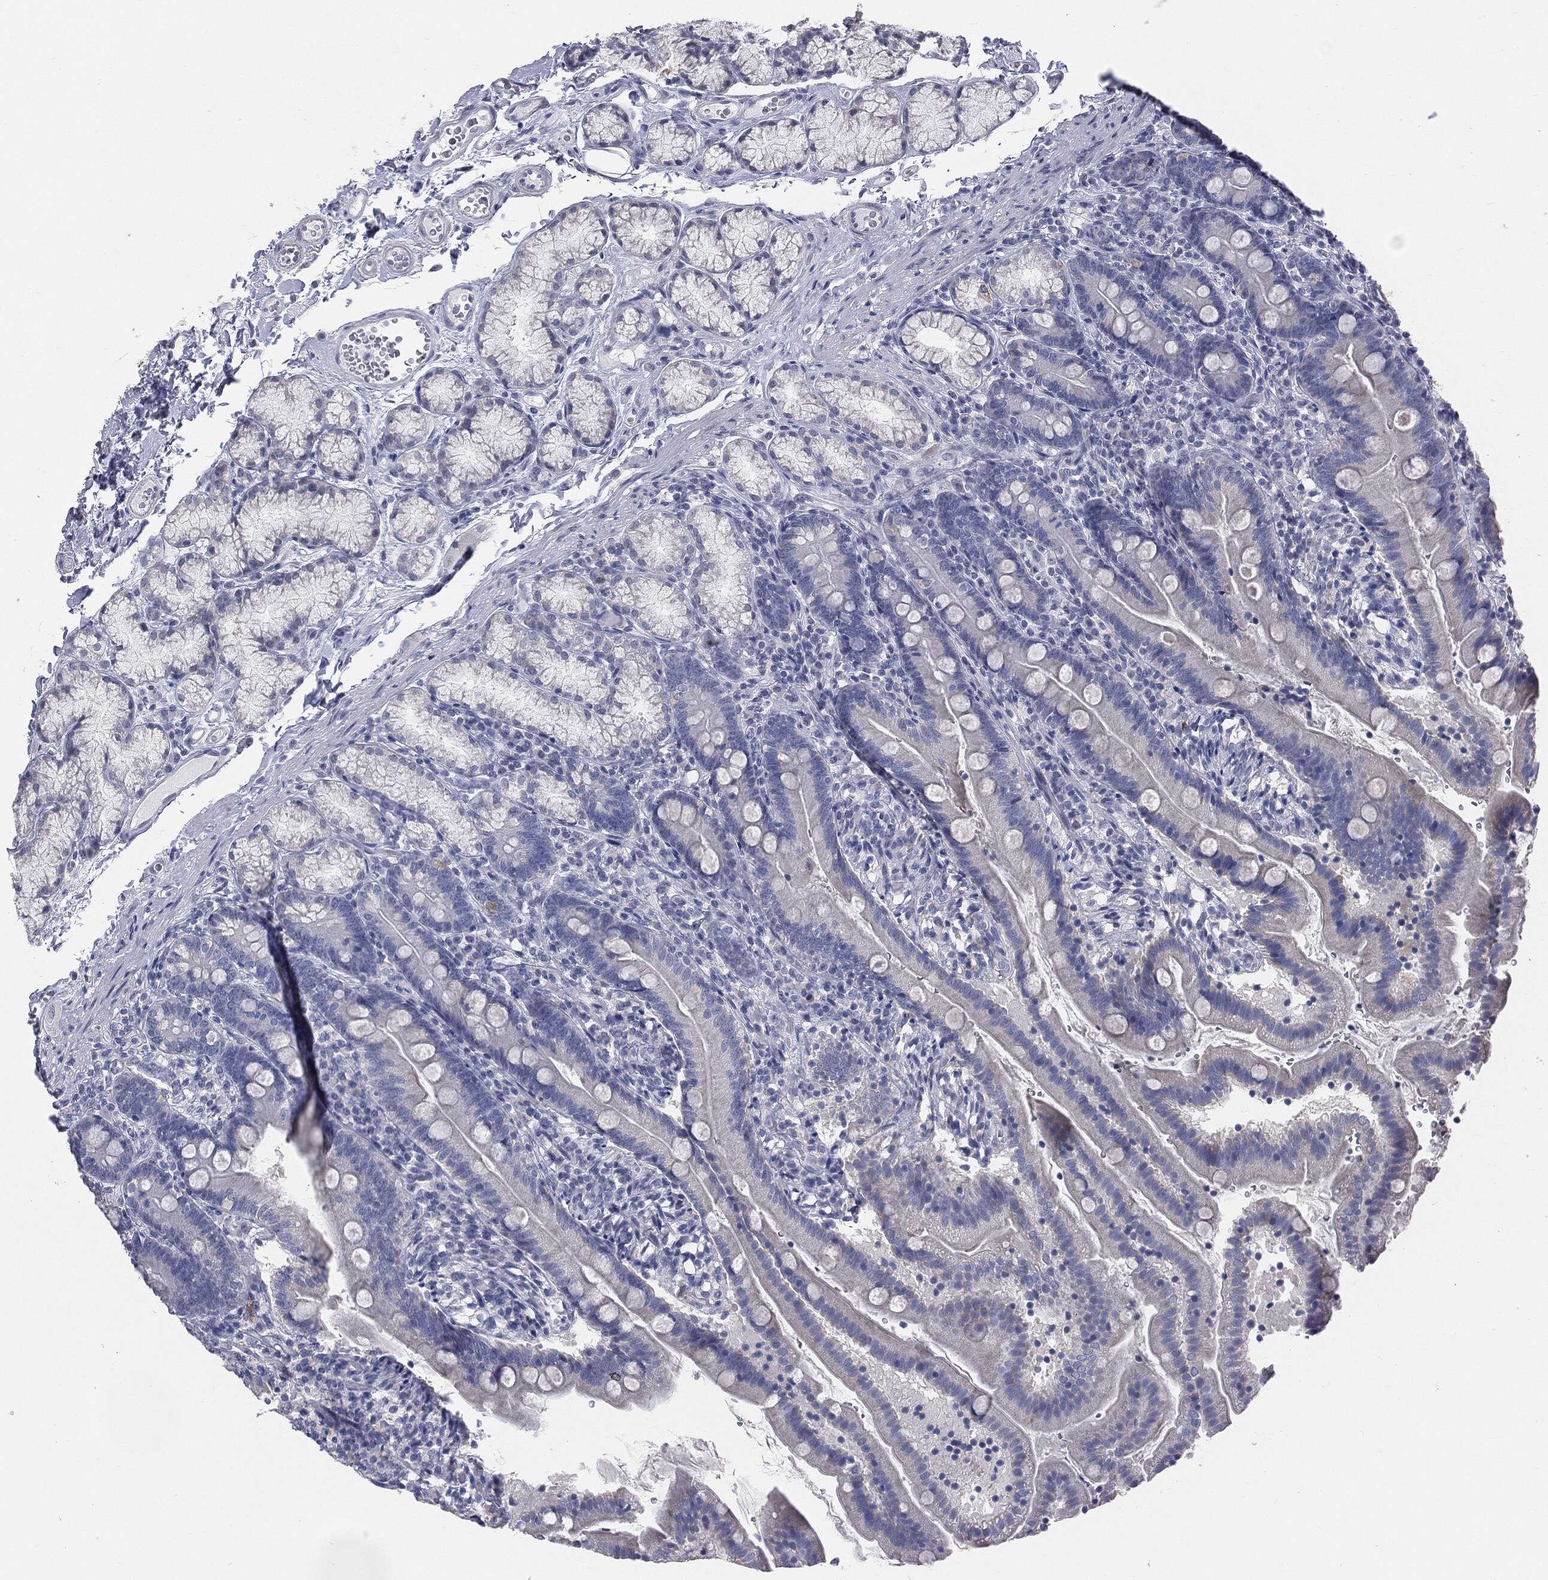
{"staining": {"intensity": "negative", "quantity": "none", "location": "none"}, "tissue": "duodenum", "cell_type": "Glandular cells", "image_type": "normal", "snomed": [{"axis": "morphology", "description": "Normal tissue, NOS"}, {"axis": "topography", "description": "Duodenum"}], "caption": "Immunohistochemistry image of benign duodenum stained for a protein (brown), which displays no positivity in glandular cells.", "gene": "DMKN", "patient": {"sex": "female", "age": 67}}